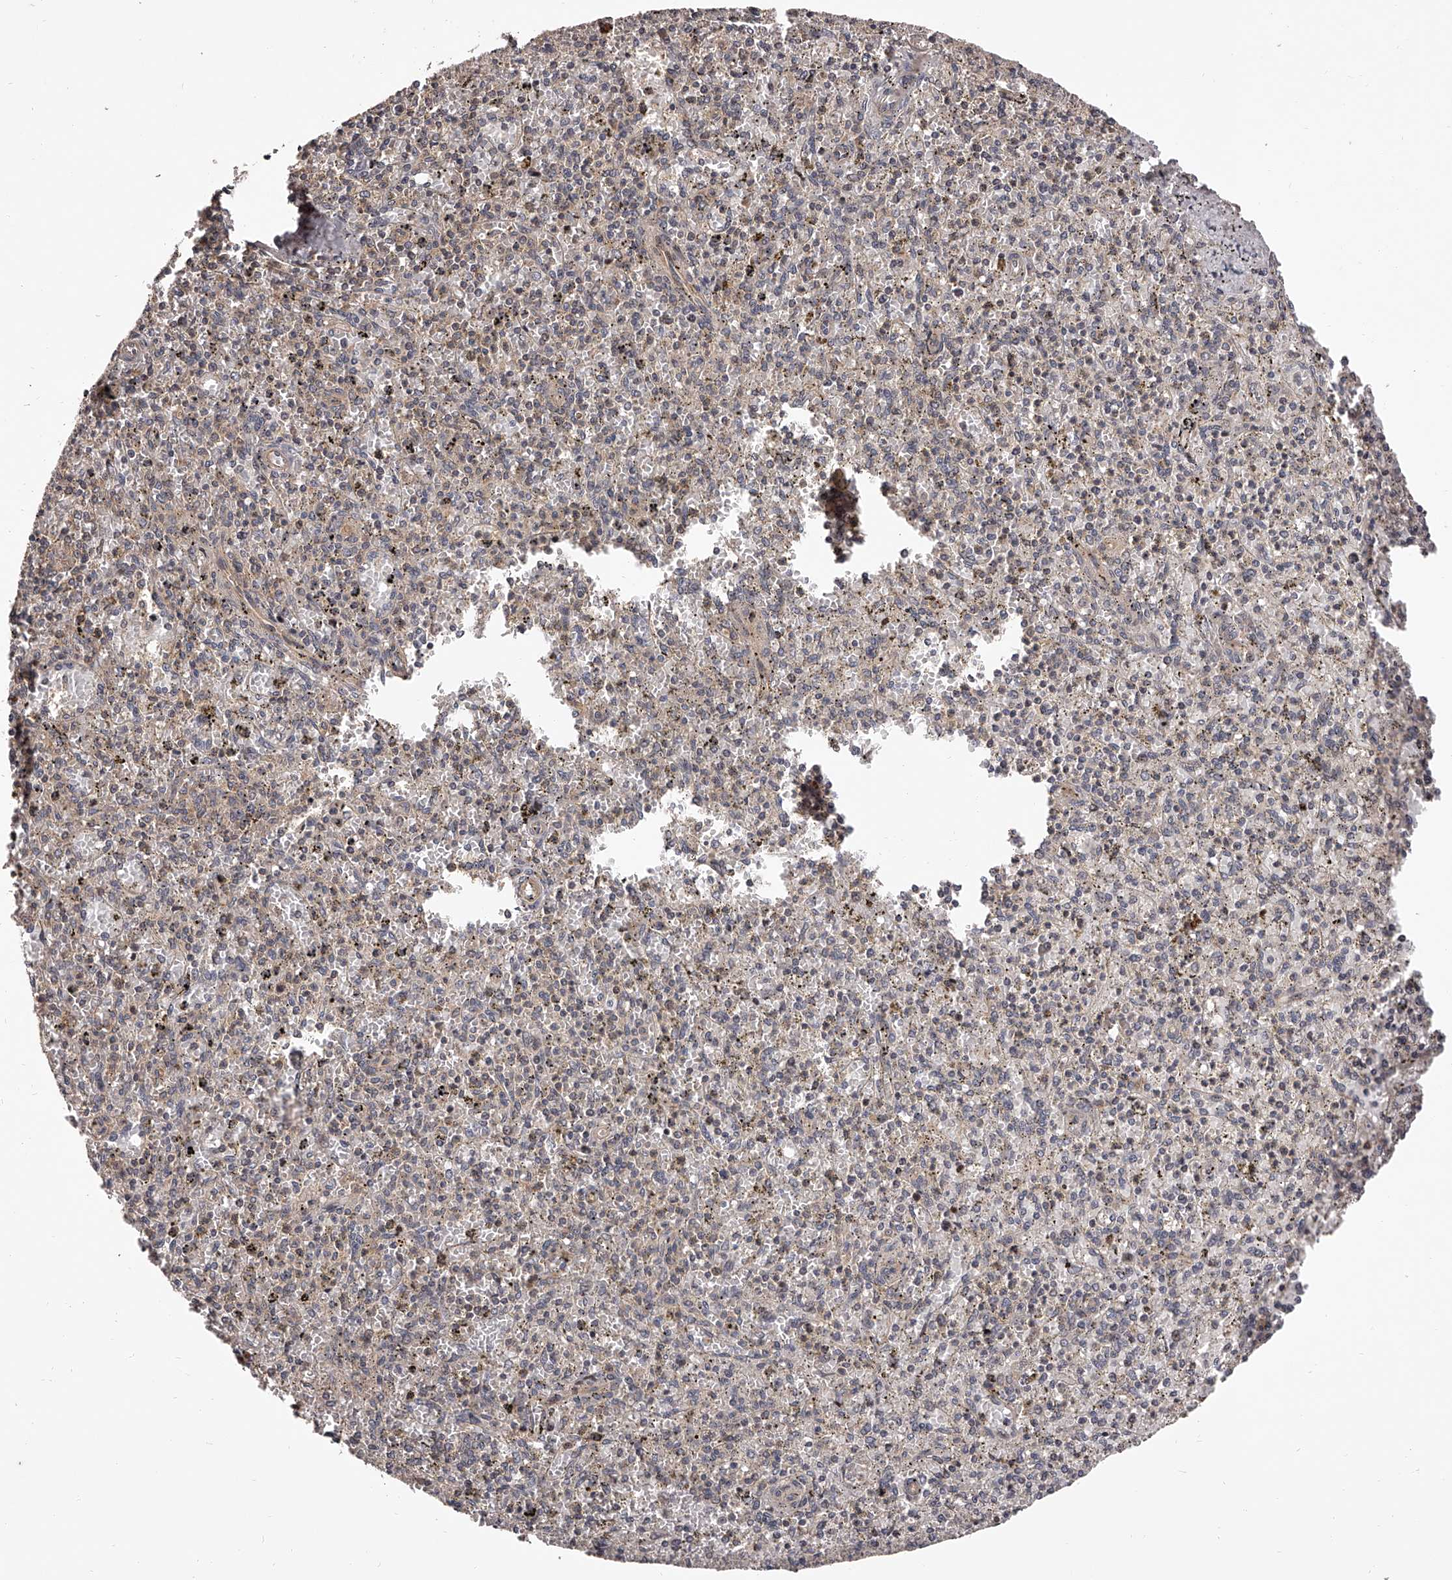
{"staining": {"intensity": "weak", "quantity": "25%-75%", "location": "cytoplasmic/membranous"}, "tissue": "spleen", "cell_type": "Cells in red pulp", "image_type": "normal", "snomed": [{"axis": "morphology", "description": "Normal tissue, NOS"}, {"axis": "topography", "description": "Spleen"}], "caption": "This image displays immunohistochemistry staining of normal spleen, with low weak cytoplasmic/membranous expression in approximately 25%-75% of cells in red pulp.", "gene": "PFDN2", "patient": {"sex": "male", "age": 72}}